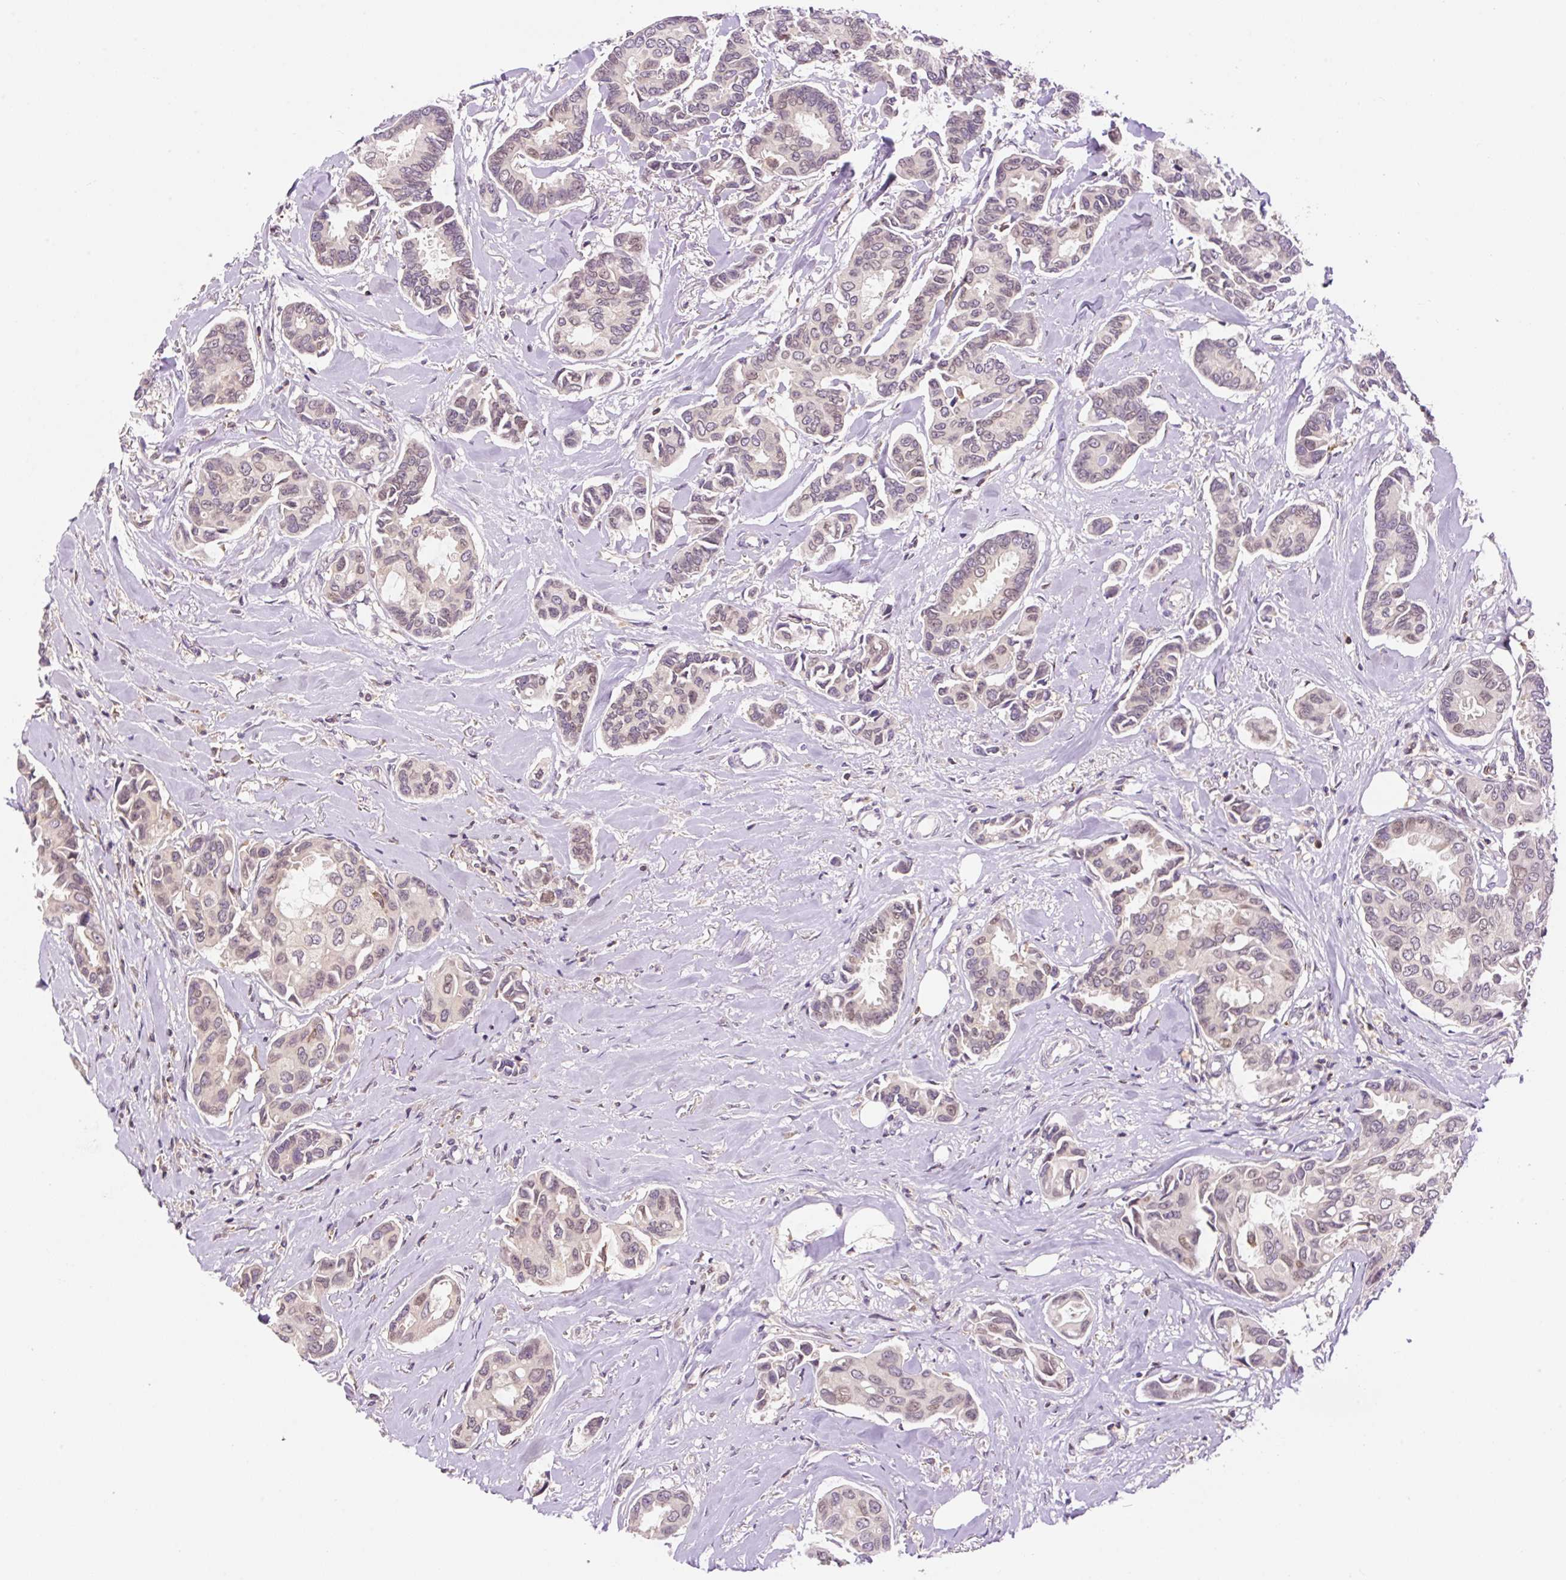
{"staining": {"intensity": "weak", "quantity": "<25%", "location": "nuclear"}, "tissue": "breast cancer", "cell_type": "Tumor cells", "image_type": "cancer", "snomed": [{"axis": "morphology", "description": "Duct carcinoma"}, {"axis": "topography", "description": "Breast"}], "caption": "Immunohistochemistry image of intraductal carcinoma (breast) stained for a protein (brown), which shows no expression in tumor cells.", "gene": "CARD11", "patient": {"sex": "female", "age": 73}}